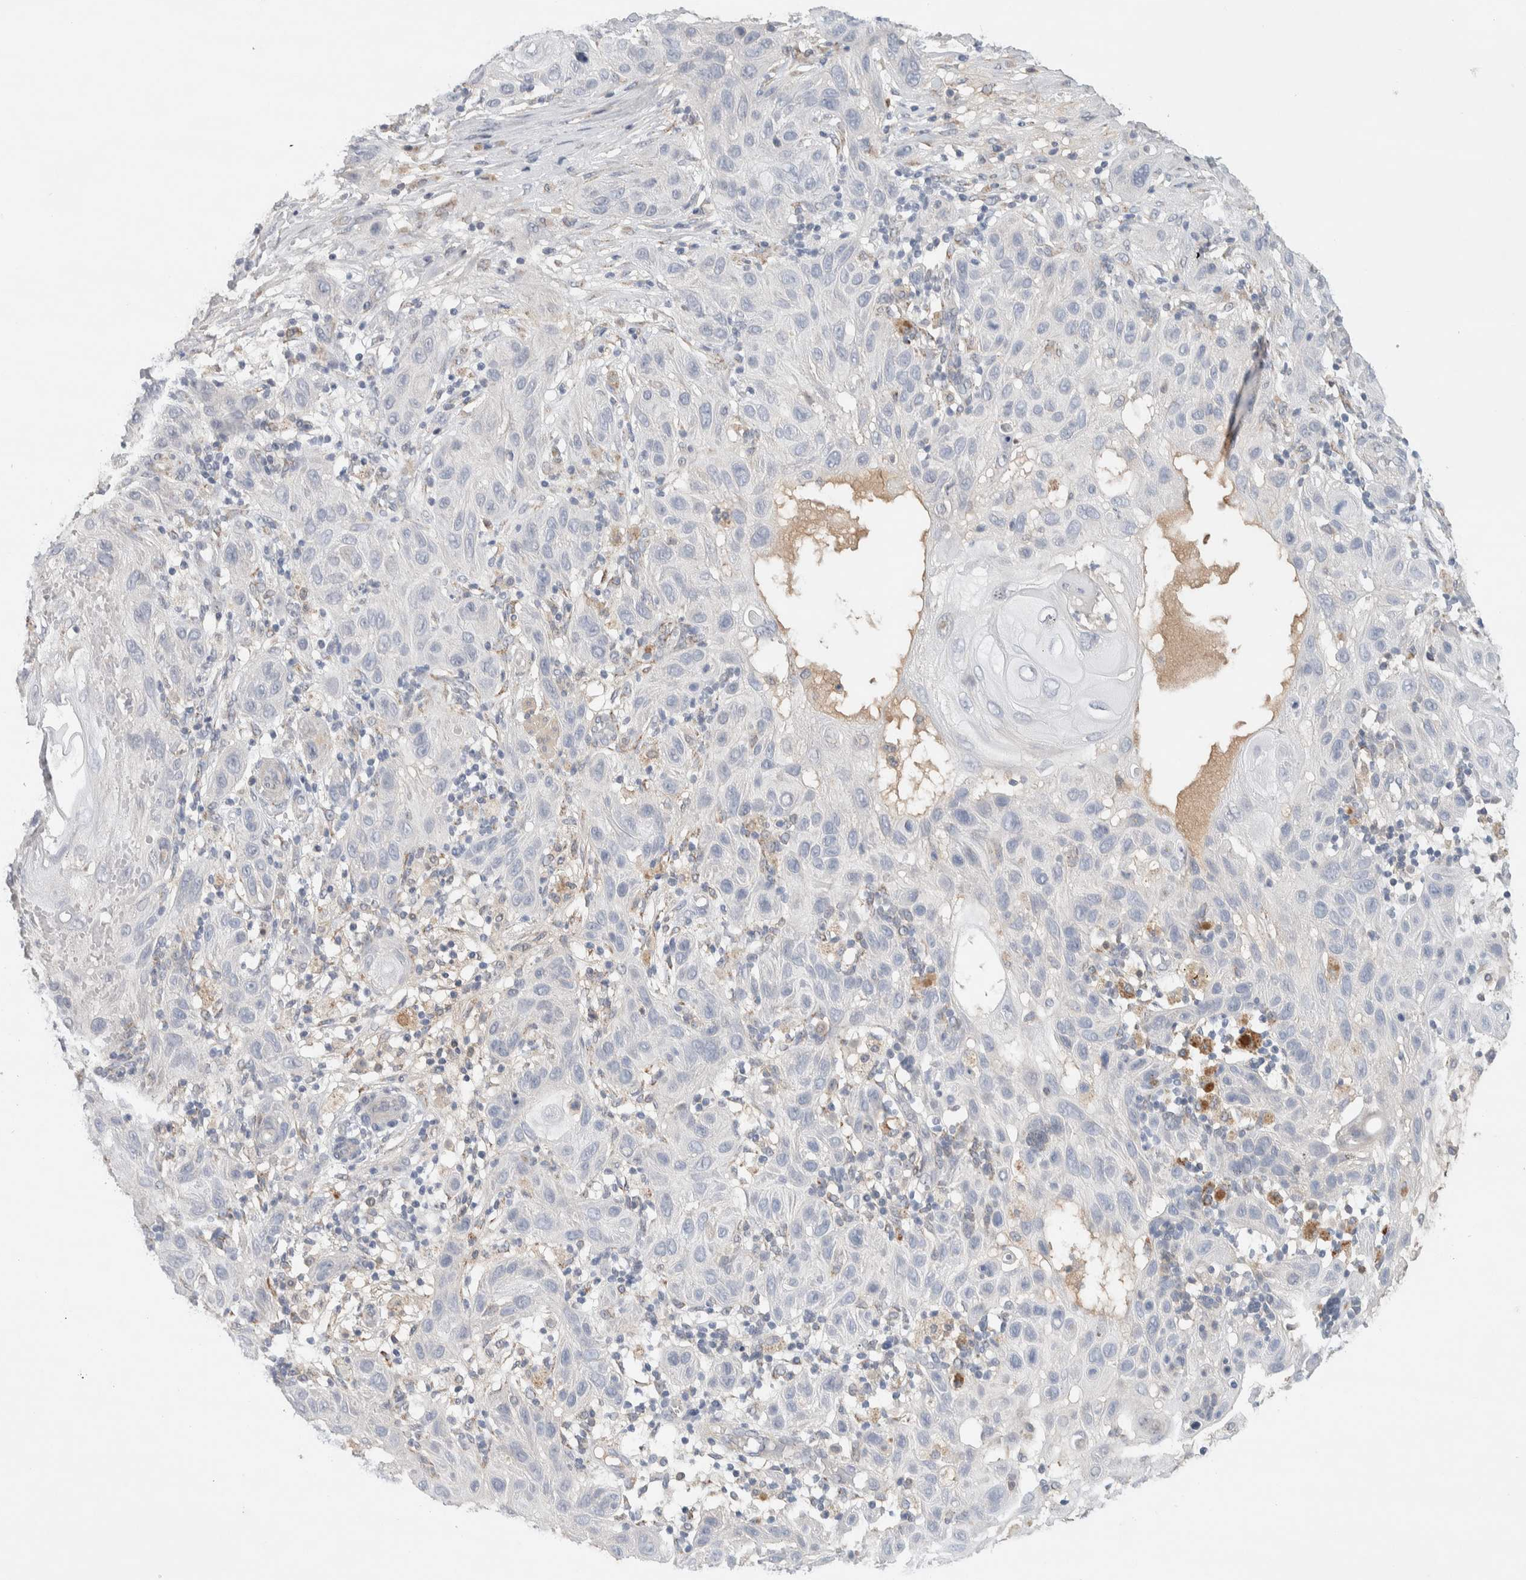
{"staining": {"intensity": "negative", "quantity": "none", "location": "none"}, "tissue": "skin cancer", "cell_type": "Tumor cells", "image_type": "cancer", "snomed": [{"axis": "morphology", "description": "Squamous cell carcinoma, NOS"}, {"axis": "topography", "description": "Skin"}], "caption": "The micrograph demonstrates no significant expression in tumor cells of skin cancer (squamous cell carcinoma).", "gene": "DEPTOR", "patient": {"sex": "female", "age": 96}}